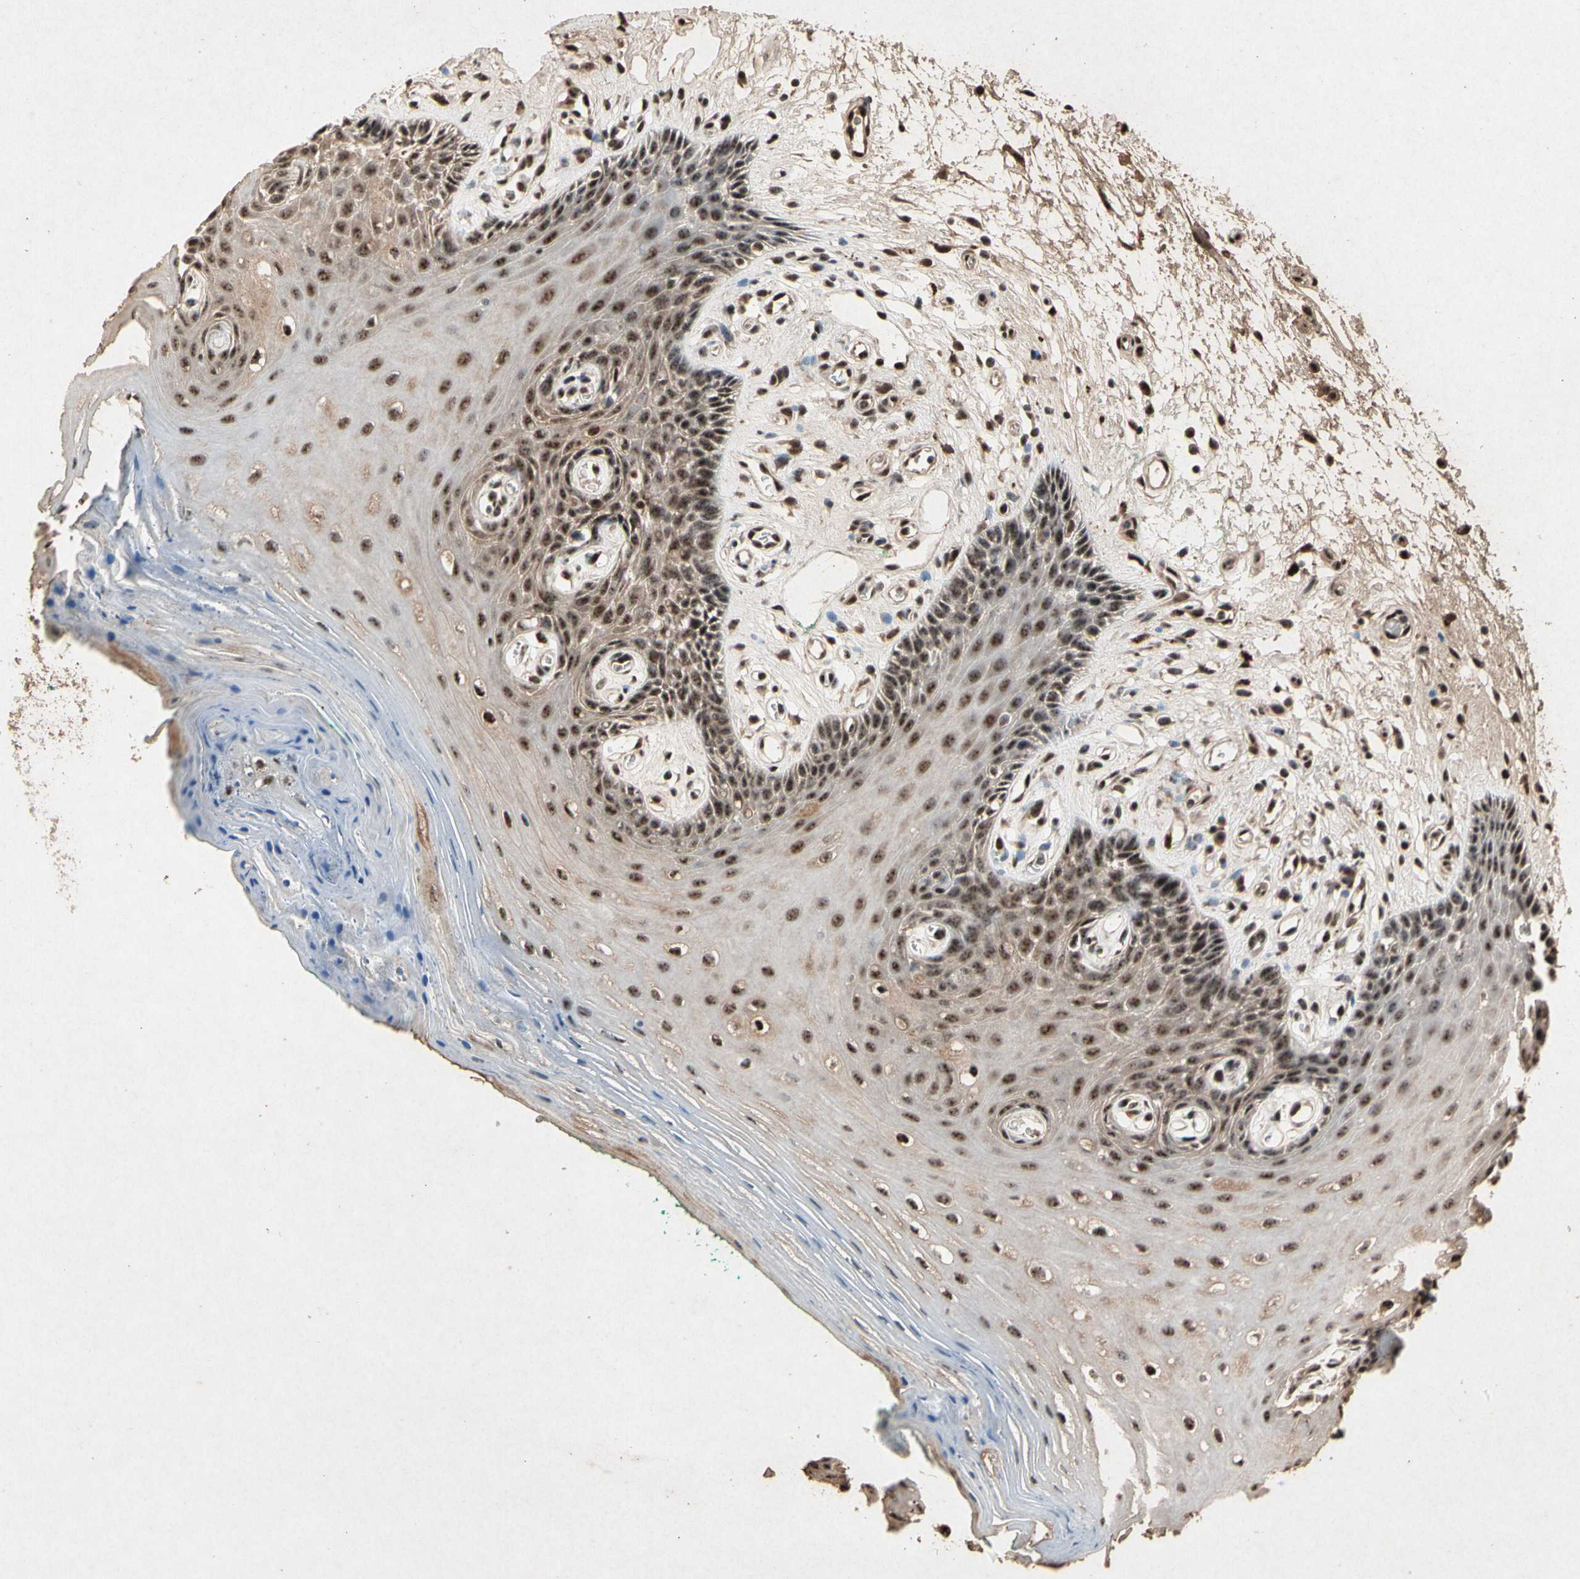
{"staining": {"intensity": "strong", "quantity": ">75%", "location": "cytoplasmic/membranous,nuclear"}, "tissue": "oral mucosa", "cell_type": "Squamous epithelial cells", "image_type": "normal", "snomed": [{"axis": "morphology", "description": "Normal tissue, NOS"}, {"axis": "topography", "description": "Skeletal muscle"}, {"axis": "topography", "description": "Oral tissue"}, {"axis": "topography", "description": "Peripheral nerve tissue"}], "caption": "Immunohistochemistry (IHC) histopathology image of normal oral mucosa: human oral mucosa stained using IHC exhibits high levels of strong protein expression localized specifically in the cytoplasmic/membranous,nuclear of squamous epithelial cells, appearing as a cytoplasmic/membranous,nuclear brown color.", "gene": "PML", "patient": {"sex": "female", "age": 84}}